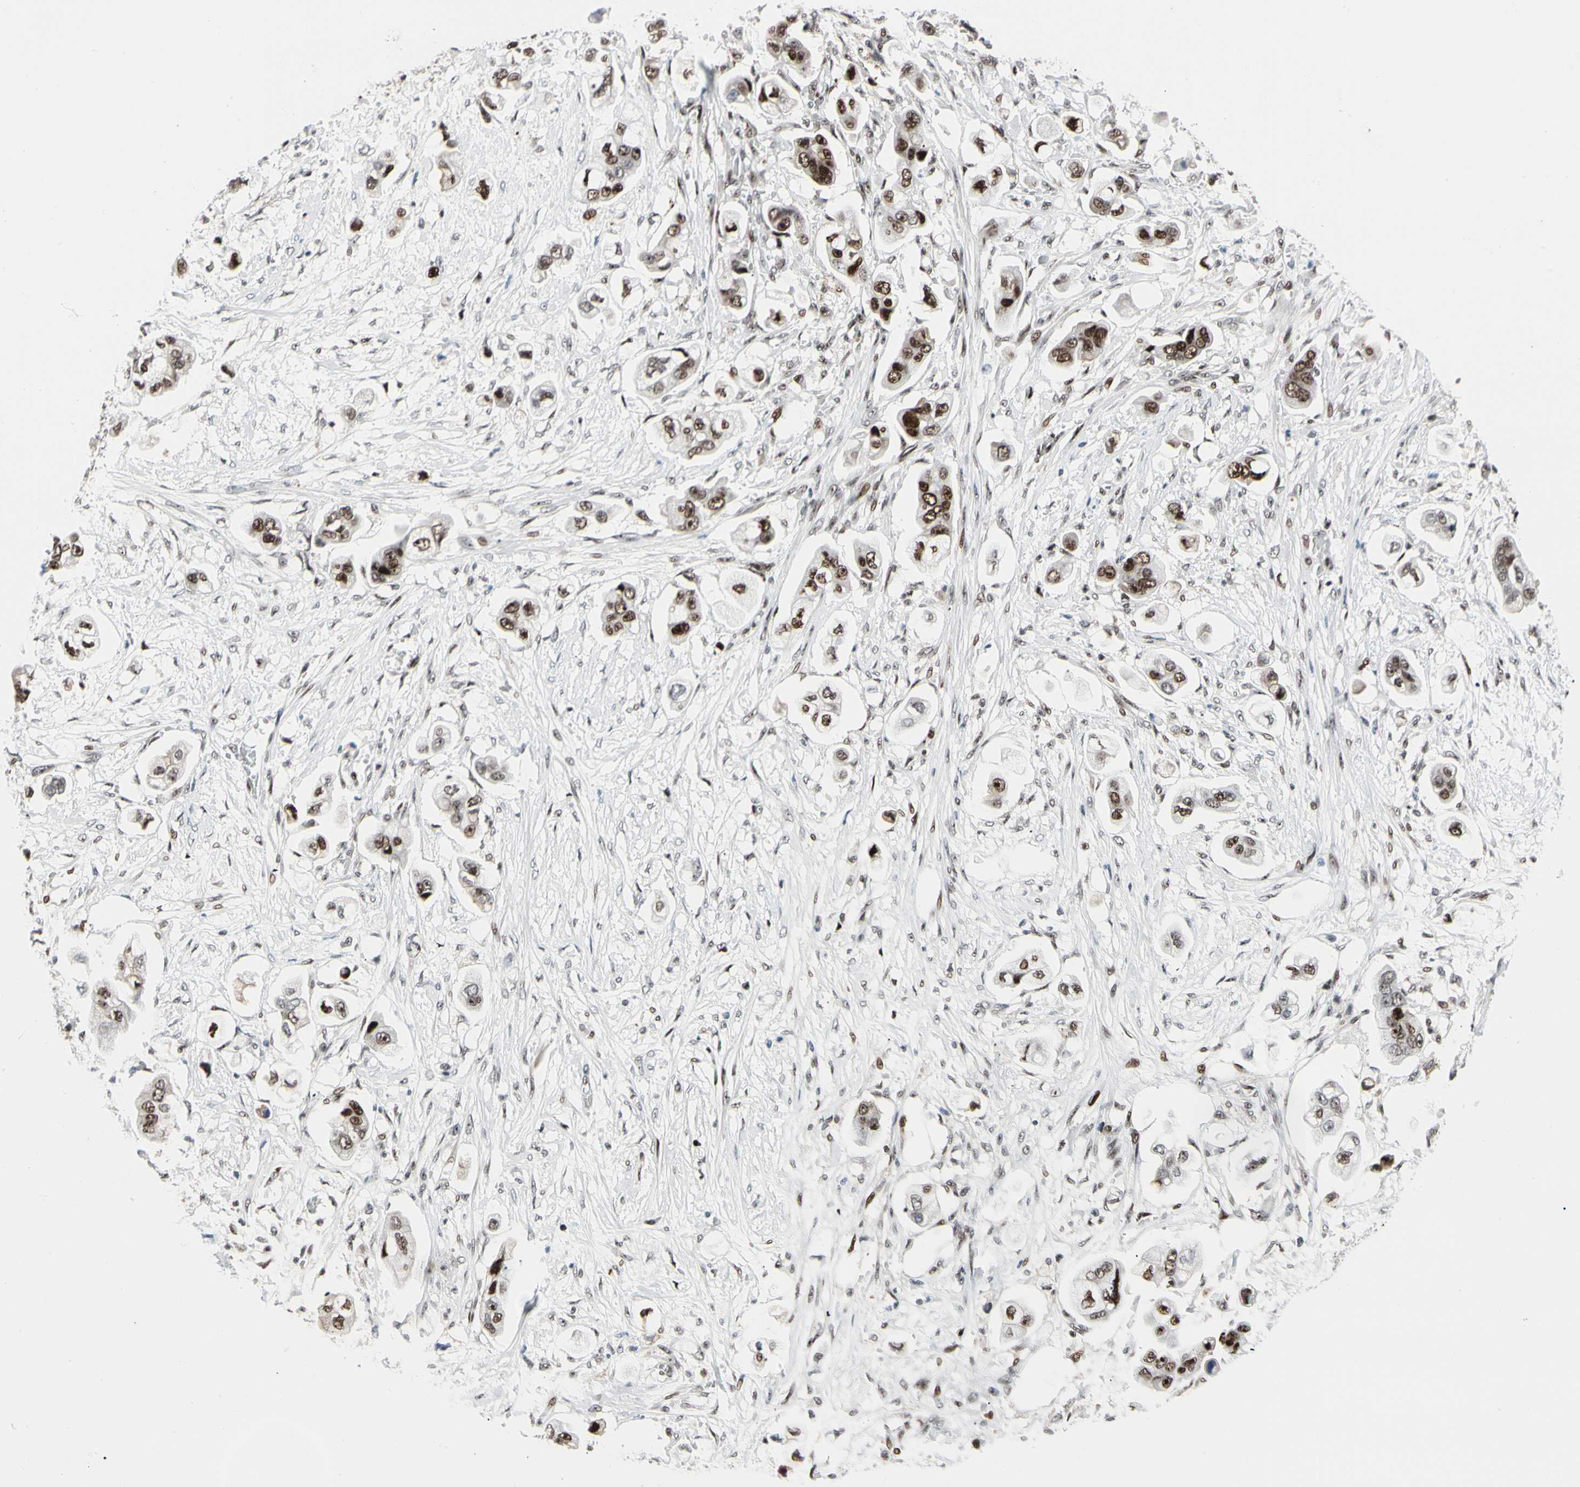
{"staining": {"intensity": "moderate", "quantity": ">75%", "location": "nuclear"}, "tissue": "stomach cancer", "cell_type": "Tumor cells", "image_type": "cancer", "snomed": [{"axis": "morphology", "description": "Adenocarcinoma, NOS"}, {"axis": "topography", "description": "Stomach"}], "caption": "An IHC photomicrograph of tumor tissue is shown. Protein staining in brown shows moderate nuclear positivity in stomach adenocarcinoma within tumor cells.", "gene": "FOXO3", "patient": {"sex": "male", "age": 62}}